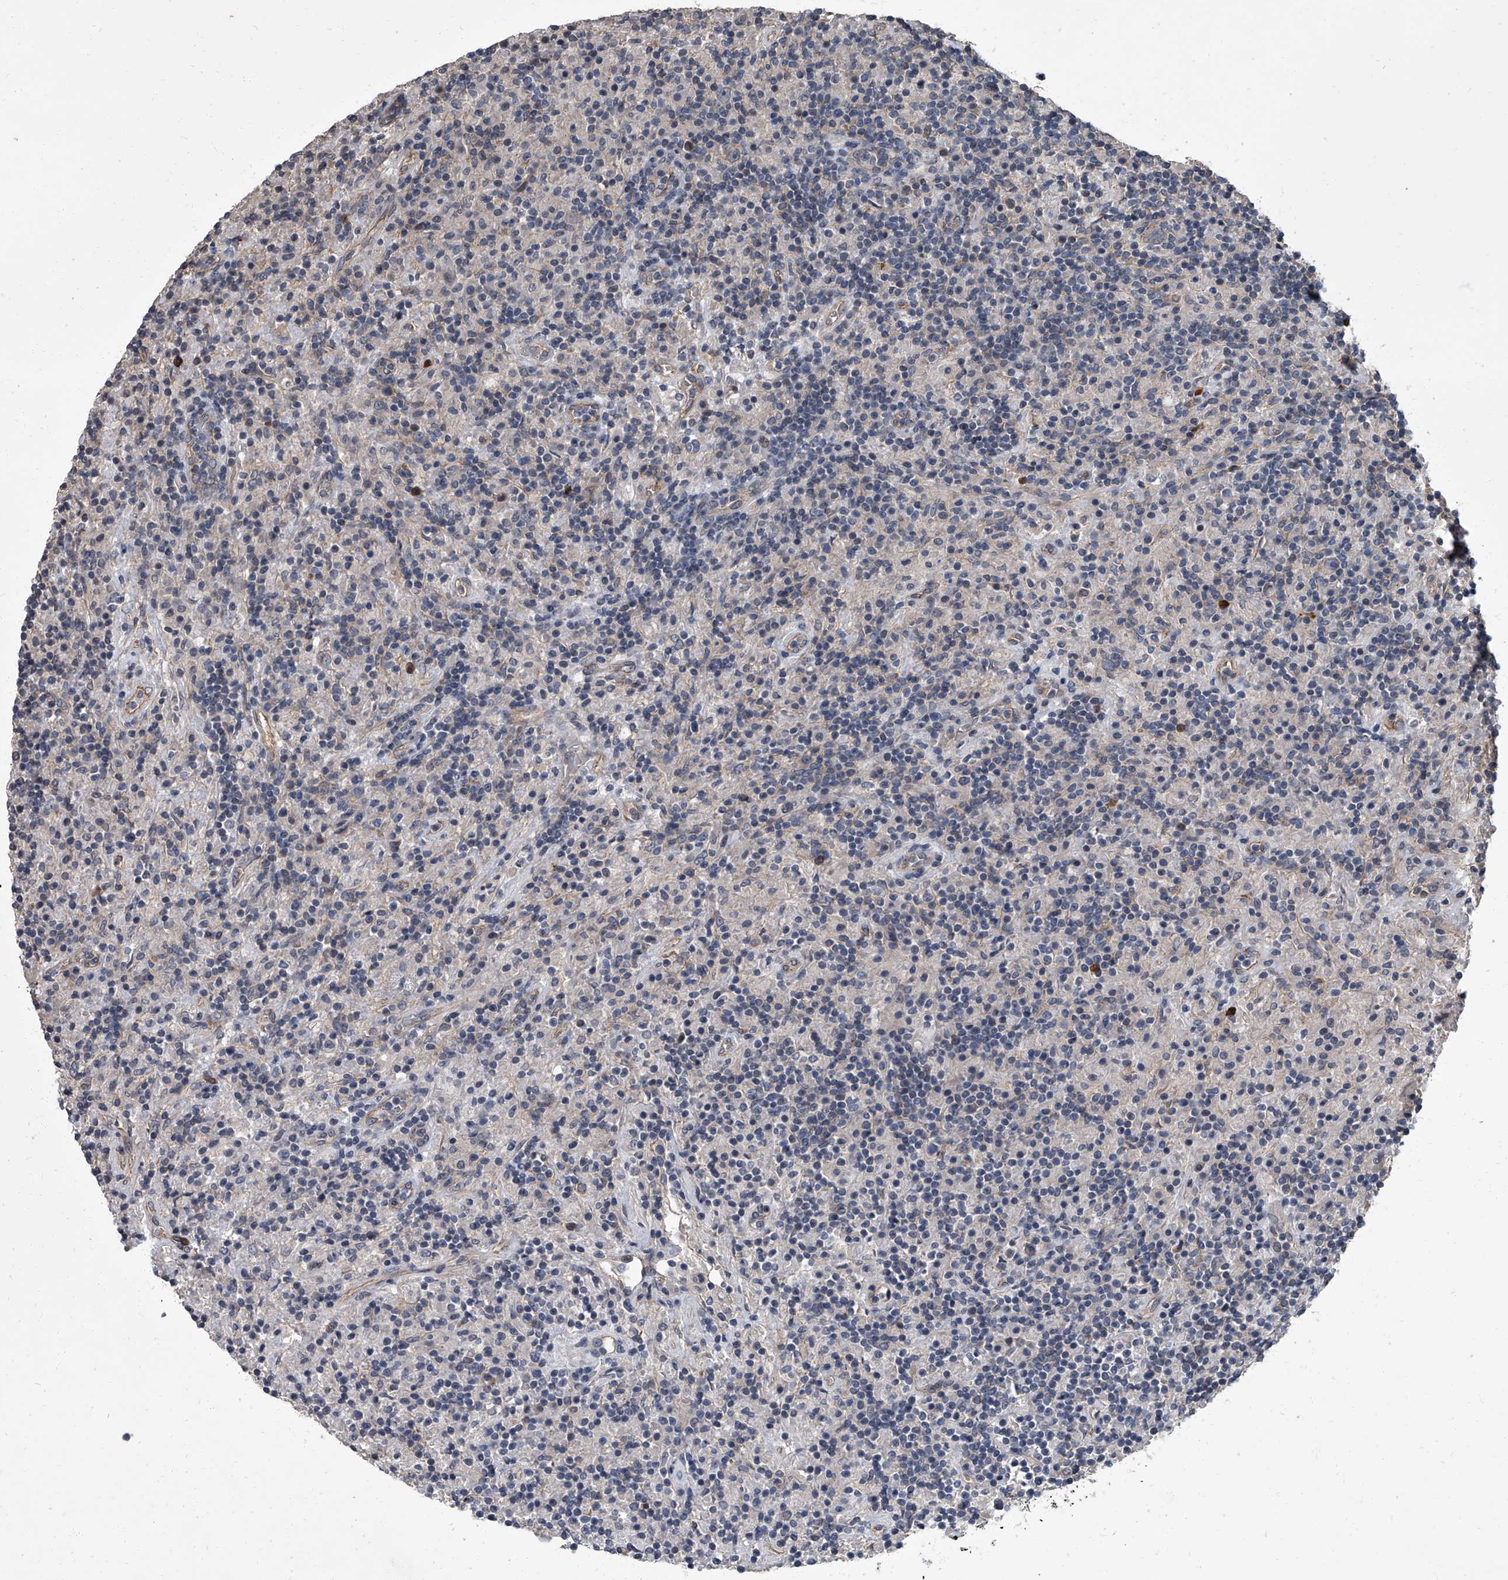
{"staining": {"intensity": "negative", "quantity": "none", "location": "none"}, "tissue": "lymphoma", "cell_type": "Tumor cells", "image_type": "cancer", "snomed": [{"axis": "morphology", "description": "Hodgkin's disease, NOS"}, {"axis": "topography", "description": "Lymph node"}], "caption": "Tumor cells are negative for brown protein staining in lymphoma.", "gene": "SIRT4", "patient": {"sex": "male", "age": 70}}